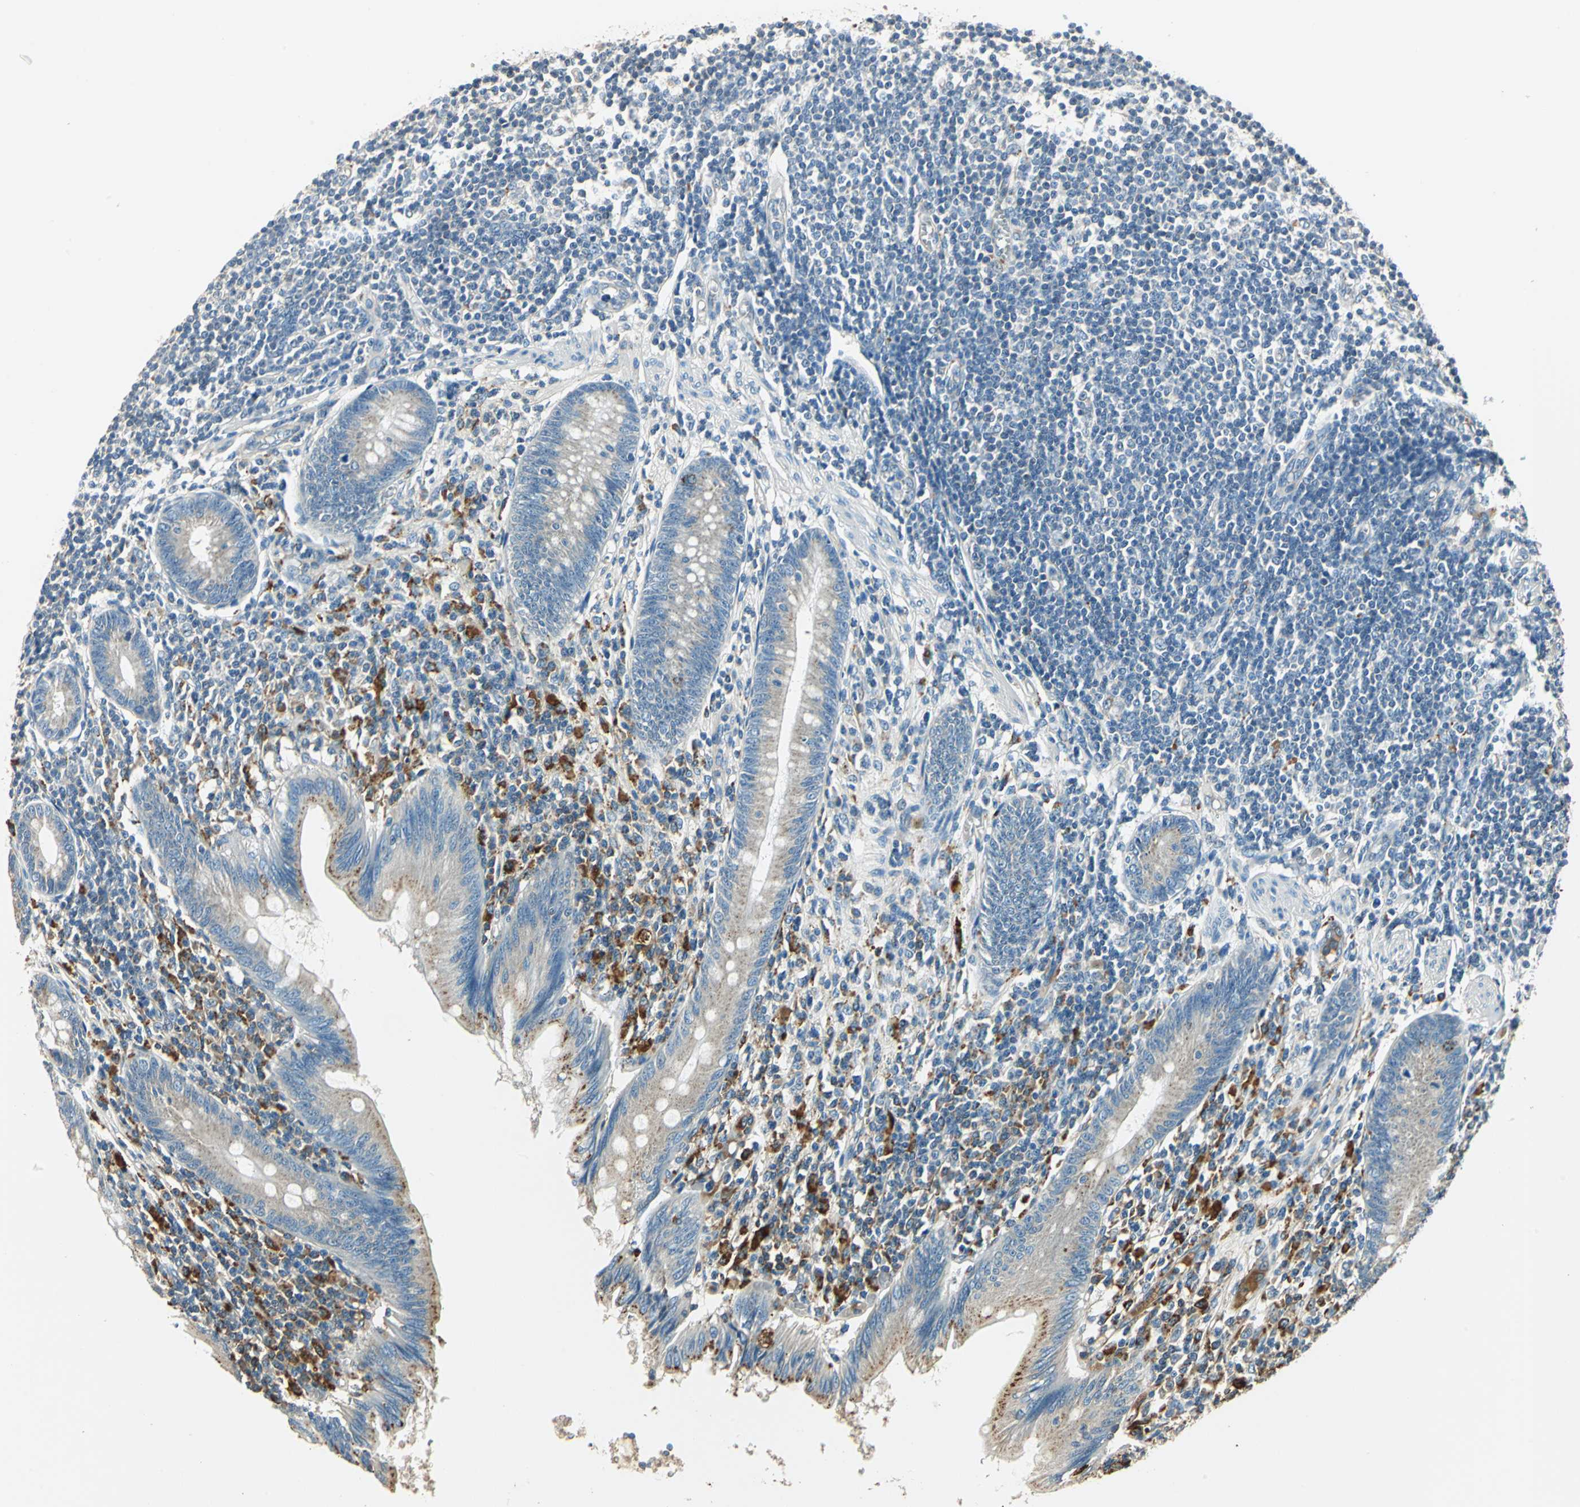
{"staining": {"intensity": "weak", "quantity": ">75%", "location": "cytoplasmic/membranous"}, "tissue": "appendix", "cell_type": "Glandular cells", "image_type": "normal", "snomed": [{"axis": "morphology", "description": "Normal tissue, NOS"}, {"axis": "morphology", "description": "Inflammation, NOS"}, {"axis": "topography", "description": "Appendix"}], "caption": "Immunohistochemistry (IHC) (DAB) staining of benign appendix displays weak cytoplasmic/membranous protein expression in approximately >75% of glandular cells.", "gene": "NIT1", "patient": {"sex": "male", "age": 46}}